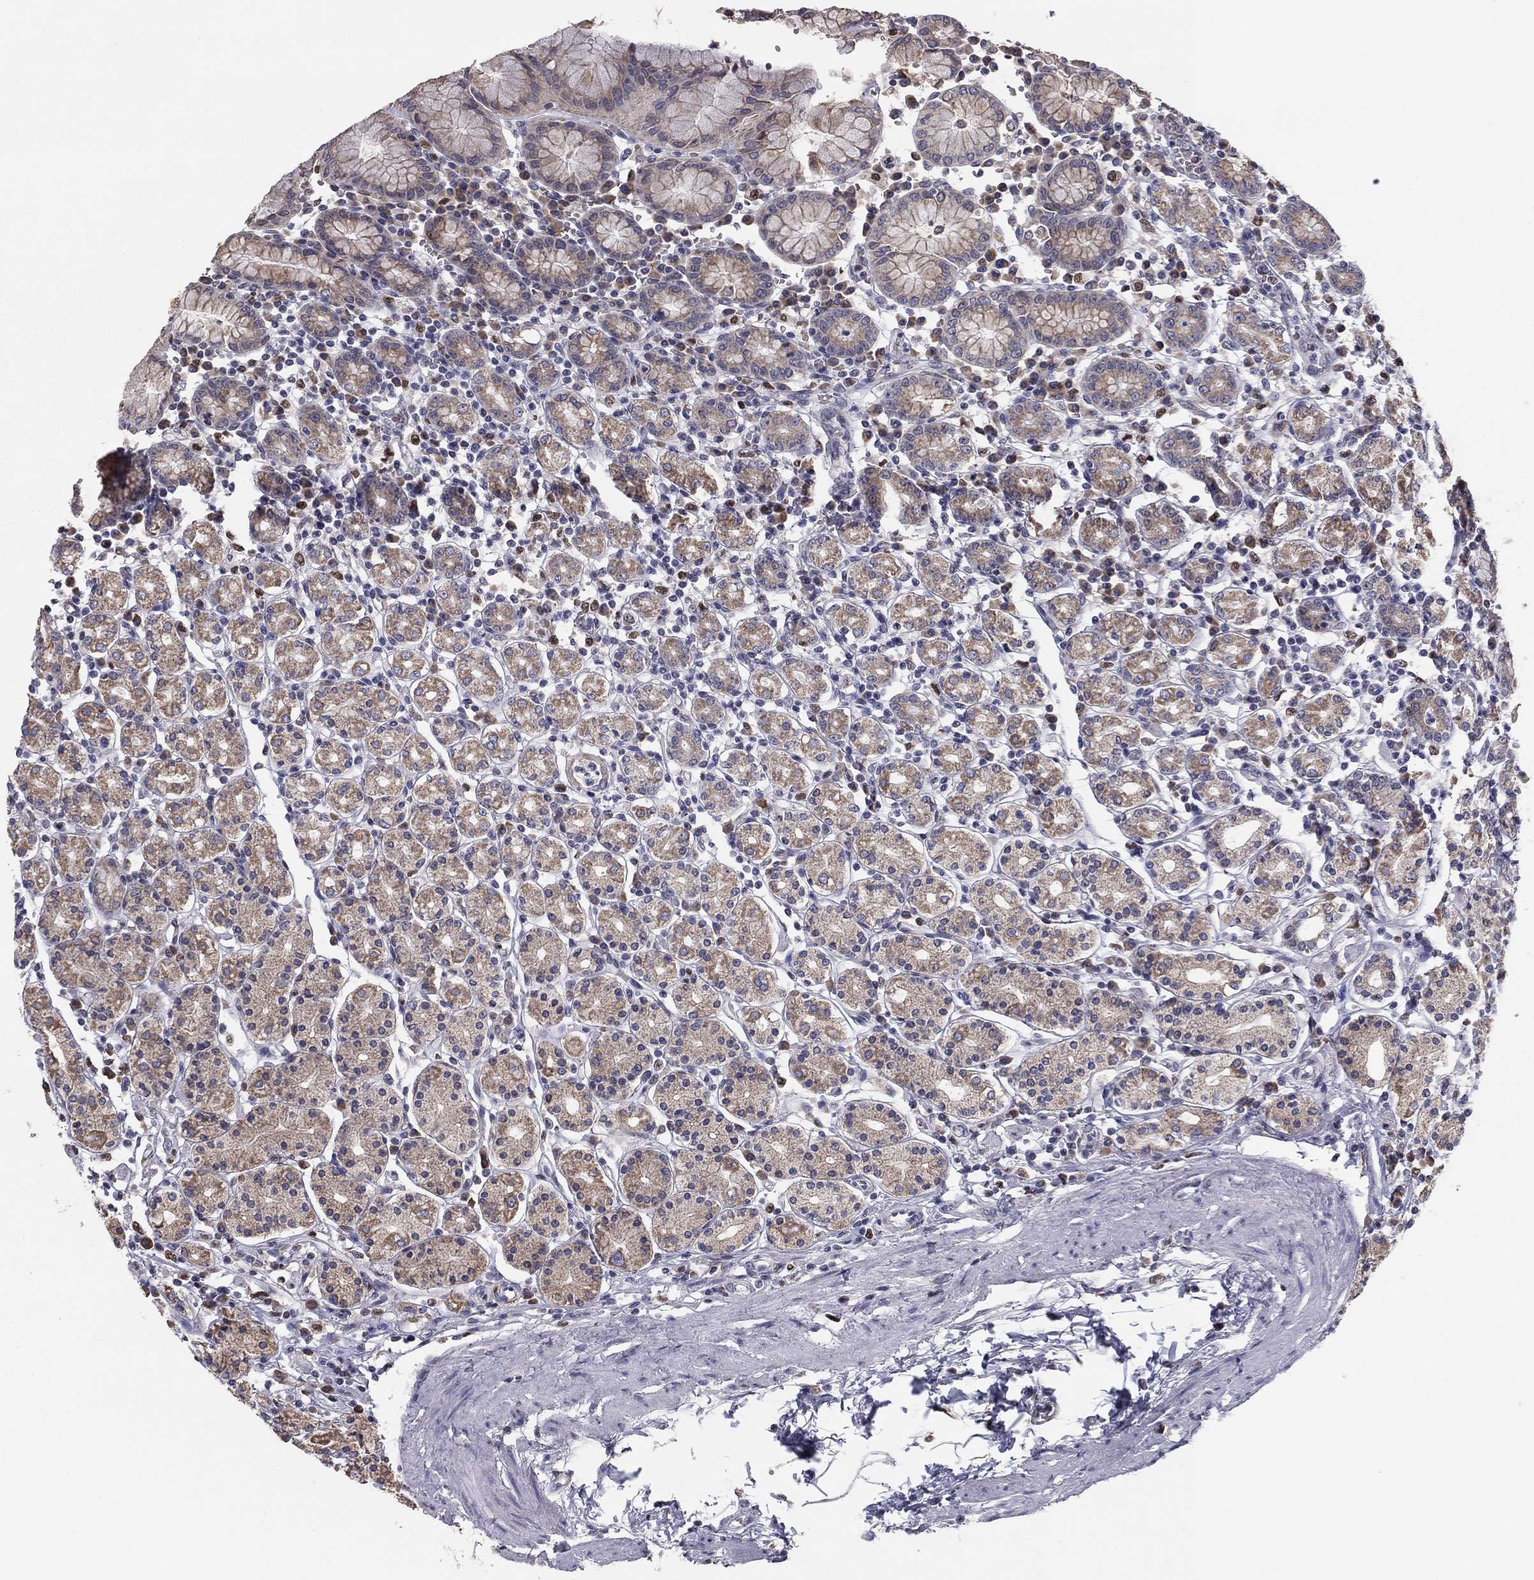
{"staining": {"intensity": "weak", "quantity": "25%-75%", "location": "cytoplasmic/membranous"}, "tissue": "stomach", "cell_type": "Glandular cells", "image_type": "normal", "snomed": [{"axis": "morphology", "description": "Normal tissue, NOS"}, {"axis": "topography", "description": "Stomach, upper"}, {"axis": "topography", "description": "Stomach"}], "caption": "DAB (3,3'-diaminobenzidine) immunohistochemical staining of benign human stomach shows weak cytoplasmic/membranous protein positivity in about 25%-75% of glandular cells.", "gene": "HSPB2", "patient": {"sex": "male", "age": 62}}